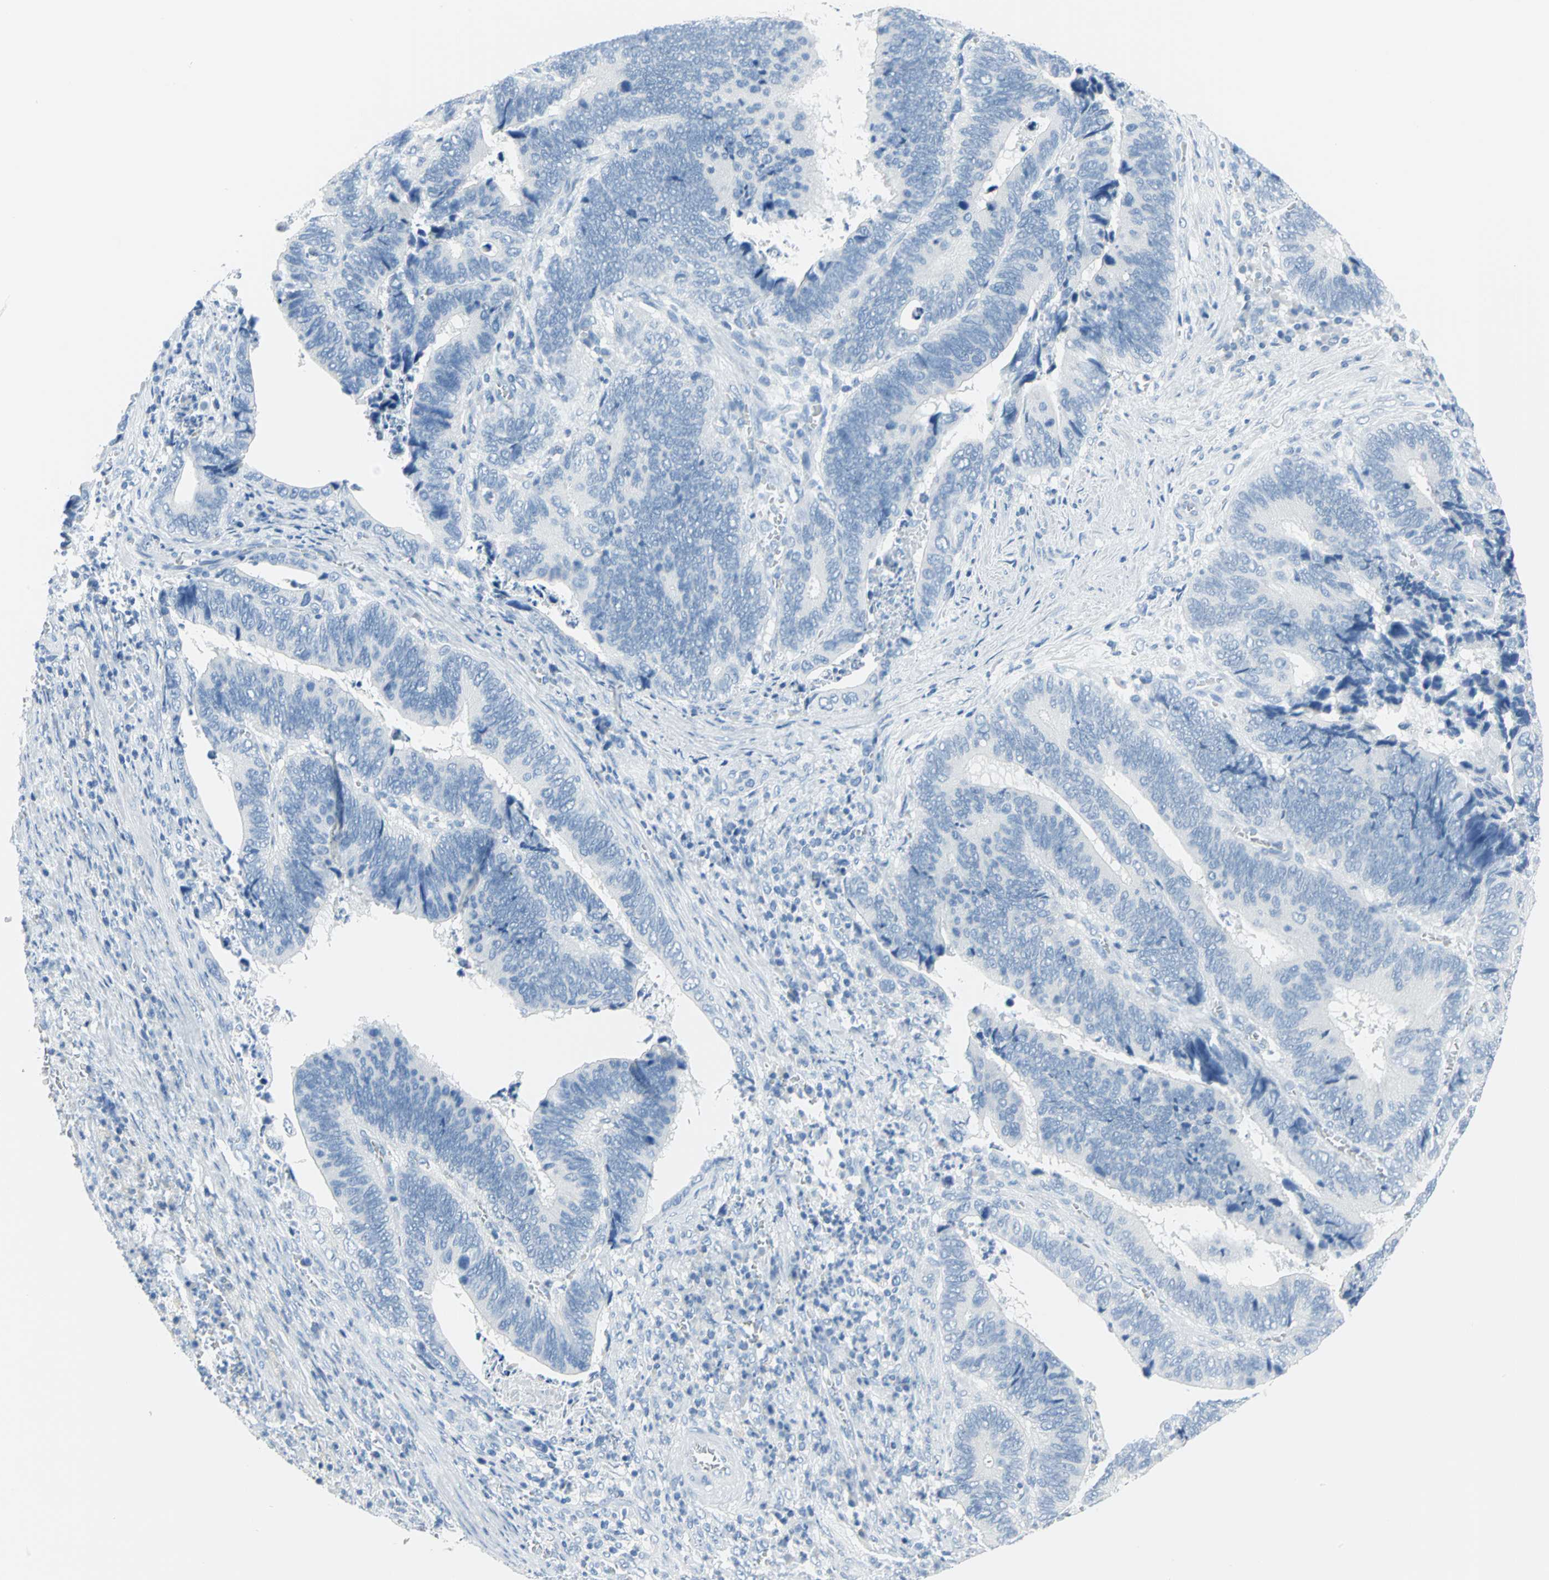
{"staining": {"intensity": "negative", "quantity": "none", "location": "none"}, "tissue": "colorectal cancer", "cell_type": "Tumor cells", "image_type": "cancer", "snomed": [{"axis": "morphology", "description": "Adenocarcinoma, NOS"}, {"axis": "topography", "description": "Colon"}], "caption": "This is an immunohistochemistry (IHC) image of human colorectal adenocarcinoma. There is no staining in tumor cells.", "gene": "PKLR", "patient": {"sex": "male", "age": 72}}